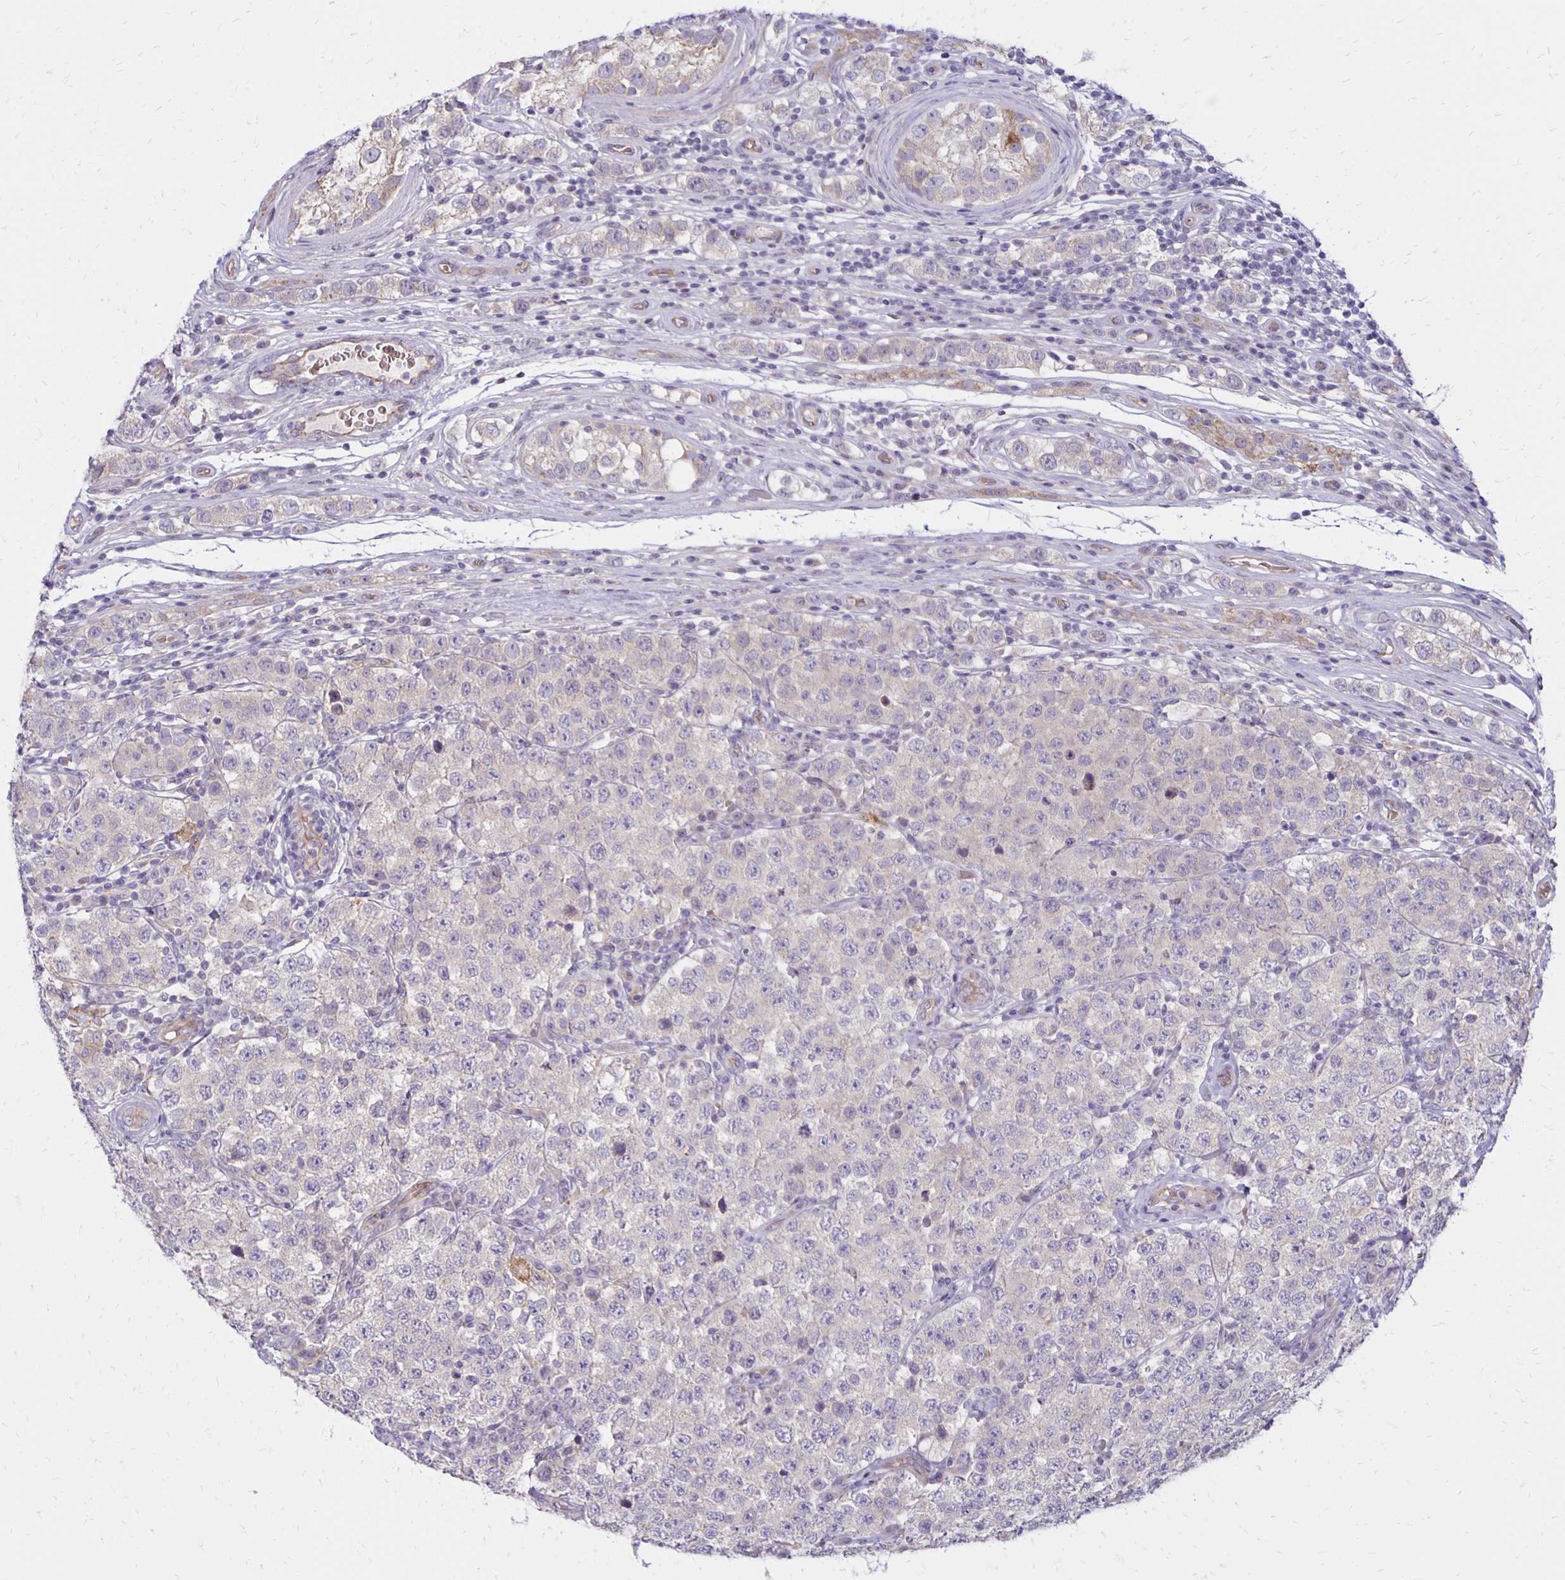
{"staining": {"intensity": "negative", "quantity": "none", "location": "none"}, "tissue": "testis cancer", "cell_type": "Tumor cells", "image_type": "cancer", "snomed": [{"axis": "morphology", "description": "Seminoma, NOS"}, {"axis": "topography", "description": "Testis"}], "caption": "High magnification brightfield microscopy of testis seminoma stained with DAB (brown) and counterstained with hematoxylin (blue): tumor cells show no significant staining.", "gene": "KATNBL1", "patient": {"sex": "male", "age": 34}}